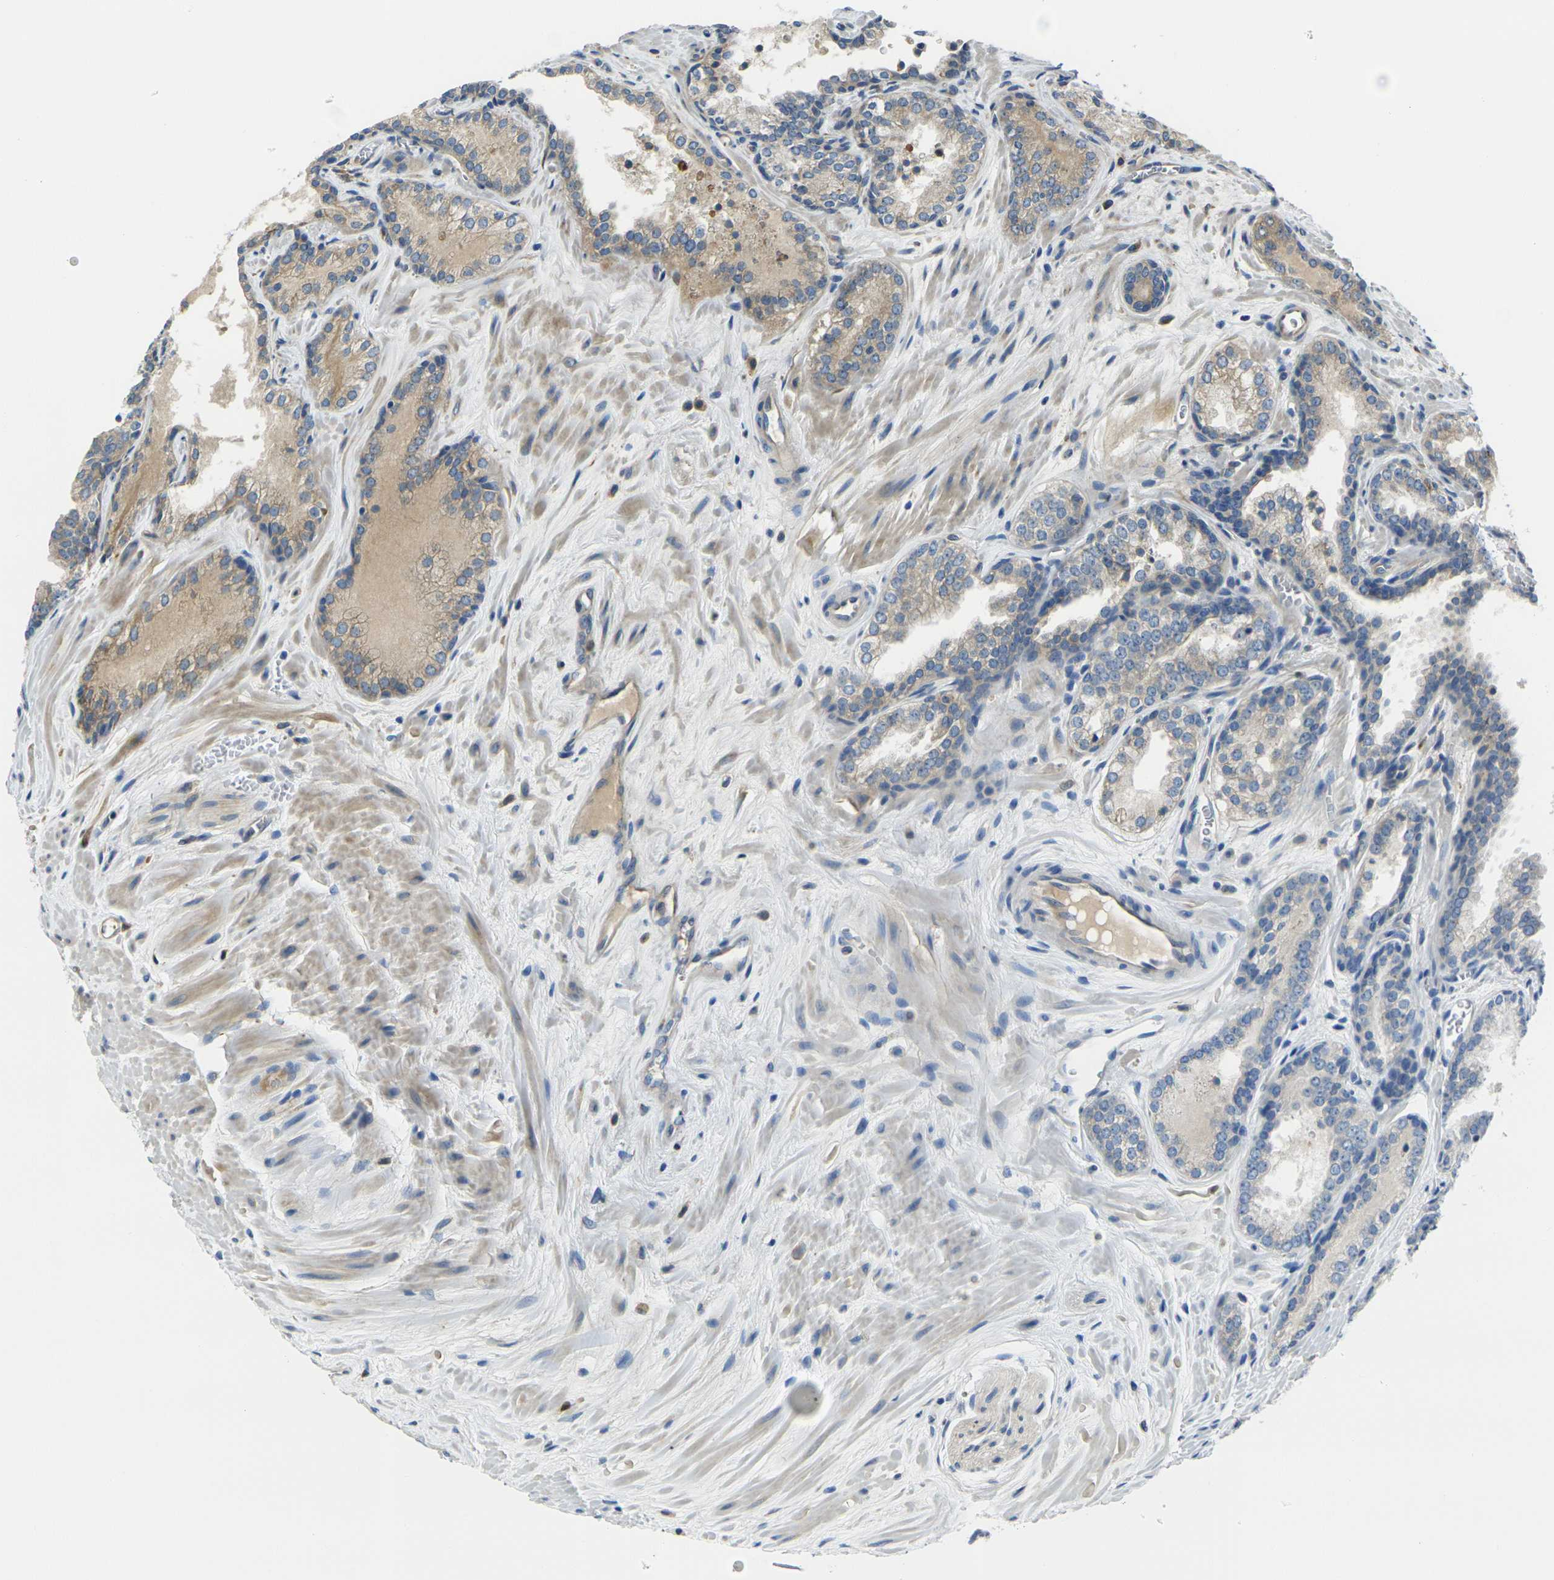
{"staining": {"intensity": "weak", "quantity": "25%-75%", "location": "cytoplasmic/membranous"}, "tissue": "prostate cancer", "cell_type": "Tumor cells", "image_type": "cancer", "snomed": [{"axis": "morphology", "description": "Adenocarcinoma, Low grade"}, {"axis": "topography", "description": "Prostate"}], "caption": "A brown stain highlights weak cytoplasmic/membranous staining of a protein in human adenocarcinoma (low-grade) (prostate) tumor cells.", "gene": "FZD1", "patient": {"sex": "male", "age": 60}}